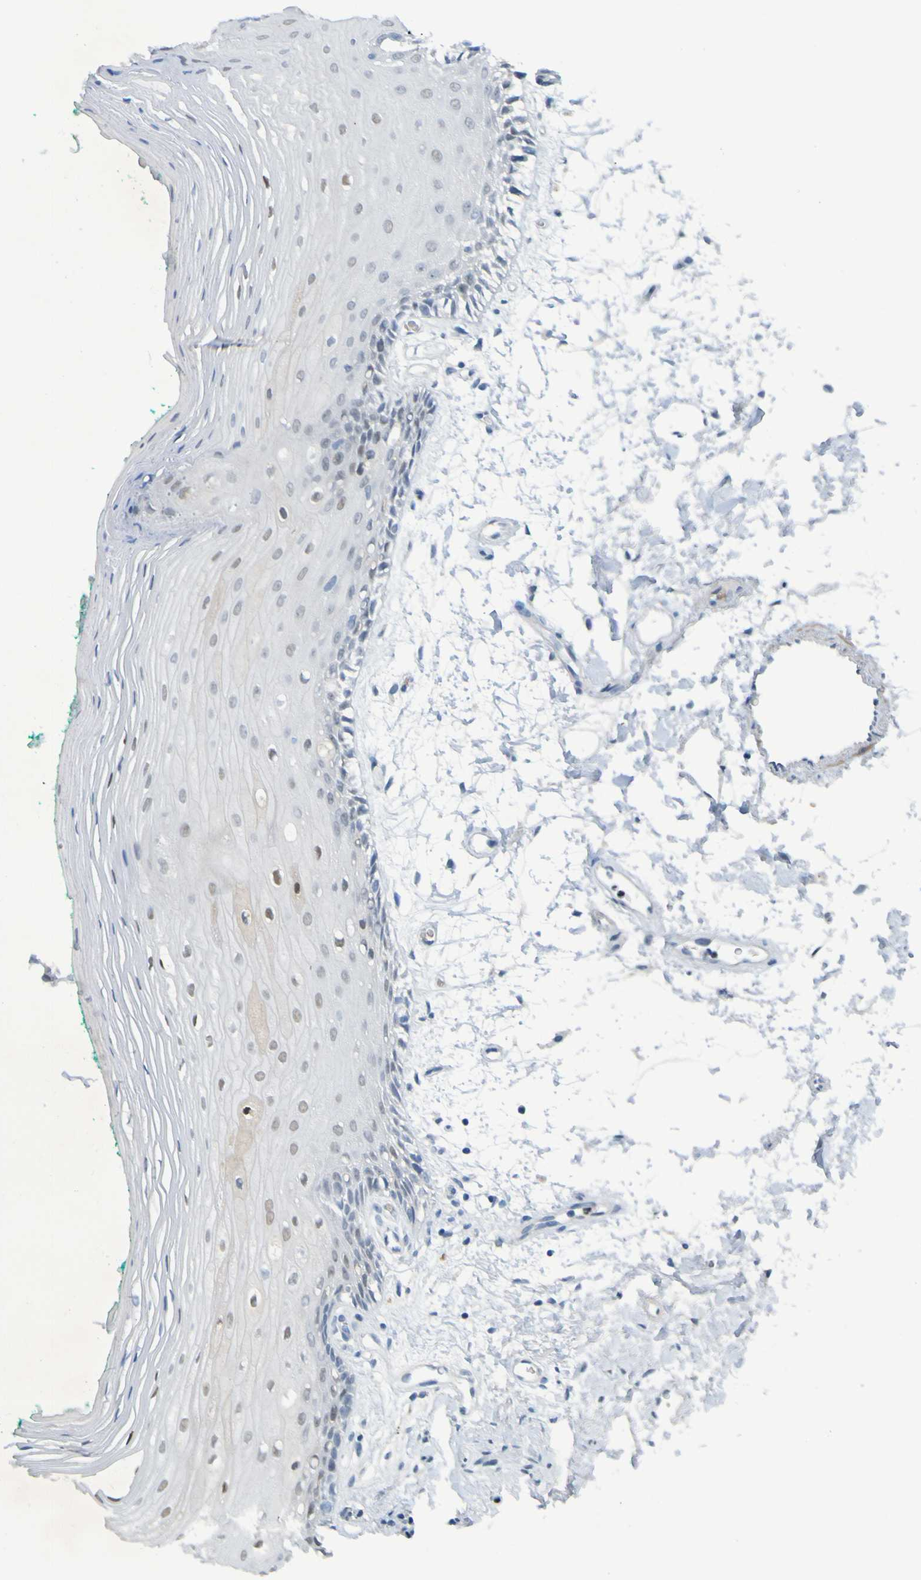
{"staining": {"intensity": "moderate", "quantity": "25%-75%", "location": "nuclear"}, "tissue": "oral mucosa", "cell_type": "Squamous epithelial cells", "image_type": "normal", "snomed": [{"axis": "morphology", "description": "Normal tissue, NOS"}, {"axis": "topography", "description": "Skeletal muscle"}, {"axis": "topography", "description": "Oral tissue"}, {"axis": "topography", "description": "Peripheral nerve tissue"}], "caption": "The micrograph displays staining of benign oral mucosa, revealing moderate nuclear protein staining (brown color) within squamous epithelial cells. The staining is performed using DAB (3,3'-diaminobenzidine) brown chromogen to label protein expression. The nuclei are counter-stained blue using hematoxylin.", "gene": "USP36", "patient": {"sex": "female", "age": 84}}